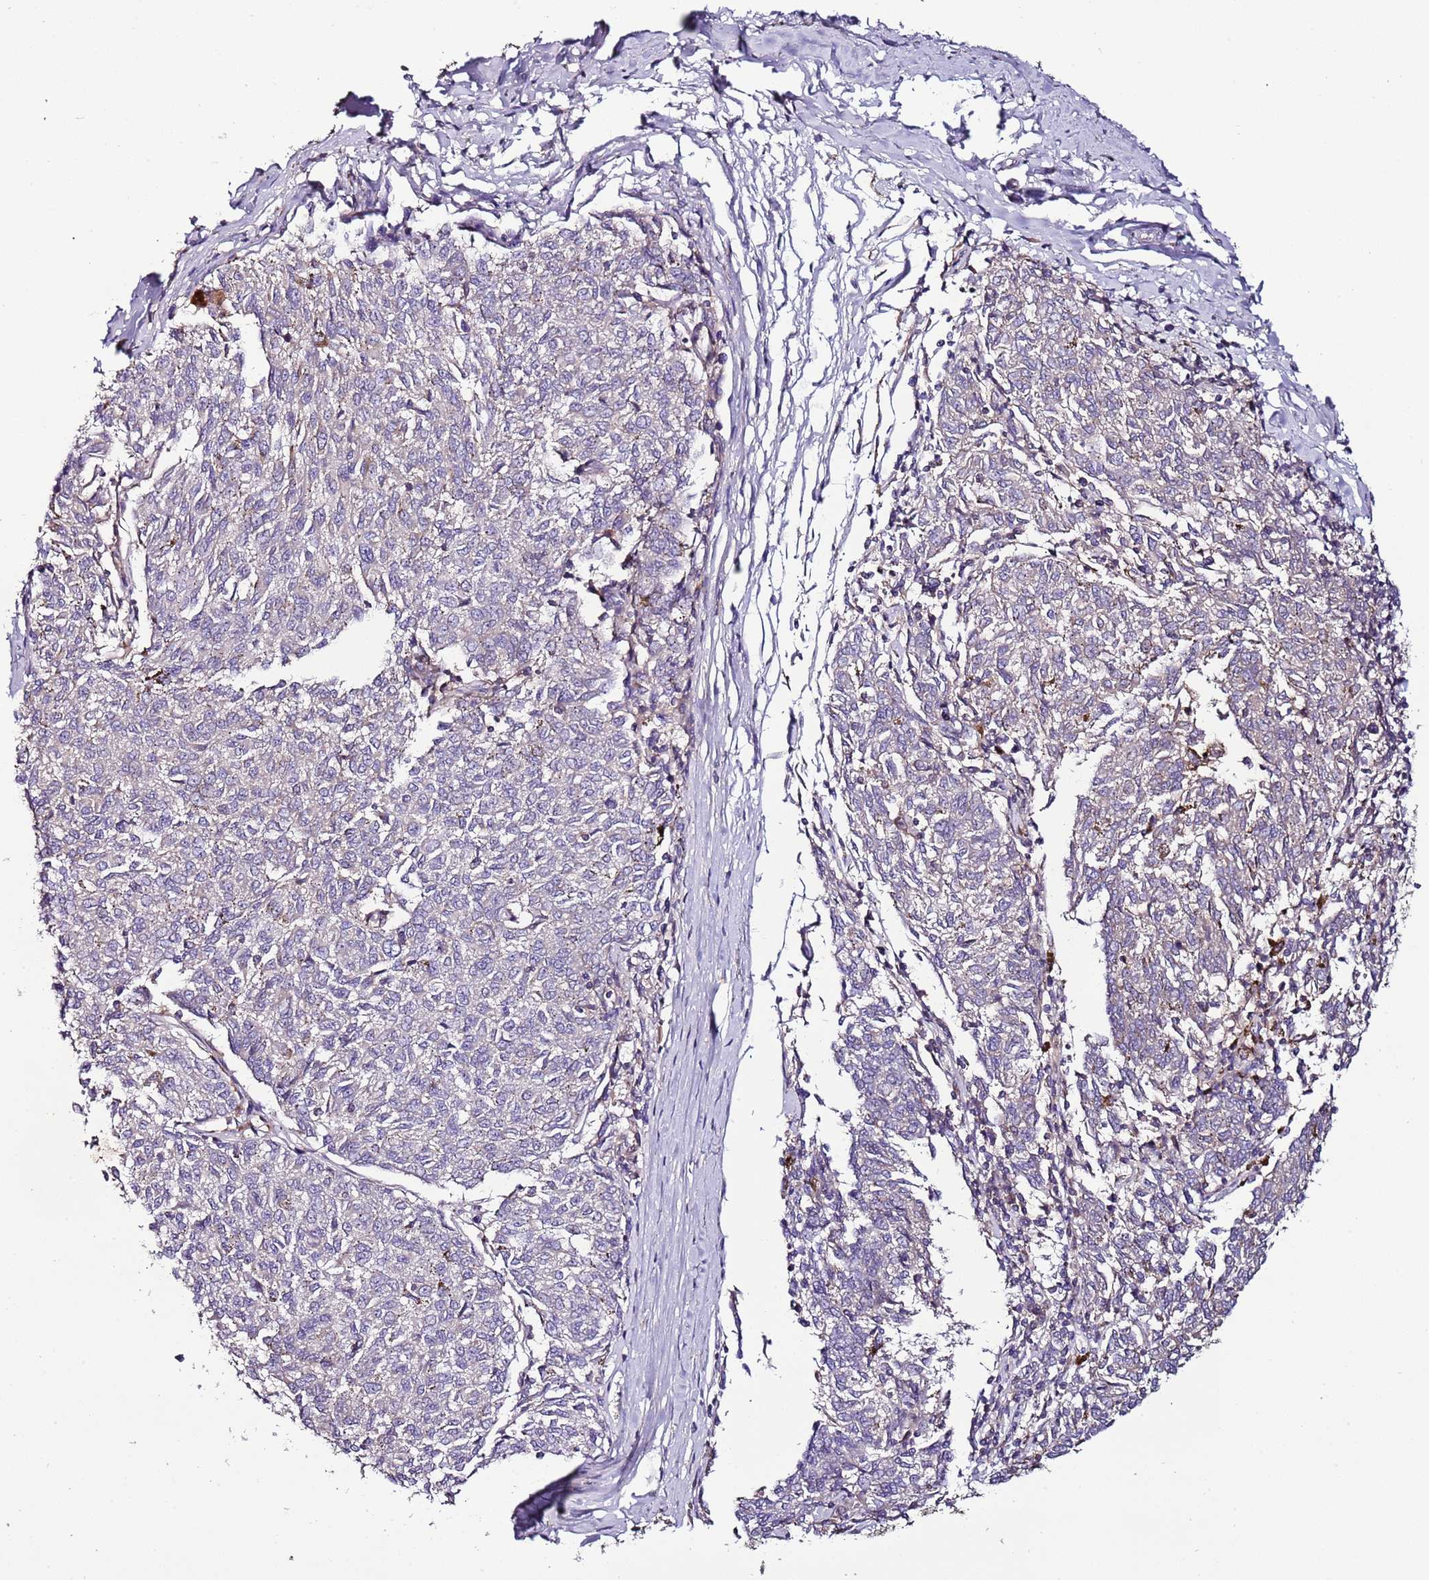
{"staining": {"intensity": "negative", "quantity": "none", "location": "none"}, "tissue": "melanoma", "cell_type": "Tumor cells", "image_type": "cancer", "snomed": [{"axis": "morphology", "description": "Malignant melanoma, NOS"}, {"axis": "topography", "description": "Skin"}], "caption": "DAB immunohistochemical staining of human melanoma shows no significant positivity in tumor cells. Nuclei are stained in blue.", "gene": "IGIP", "patient": {"sex": "female", "age": 72}}